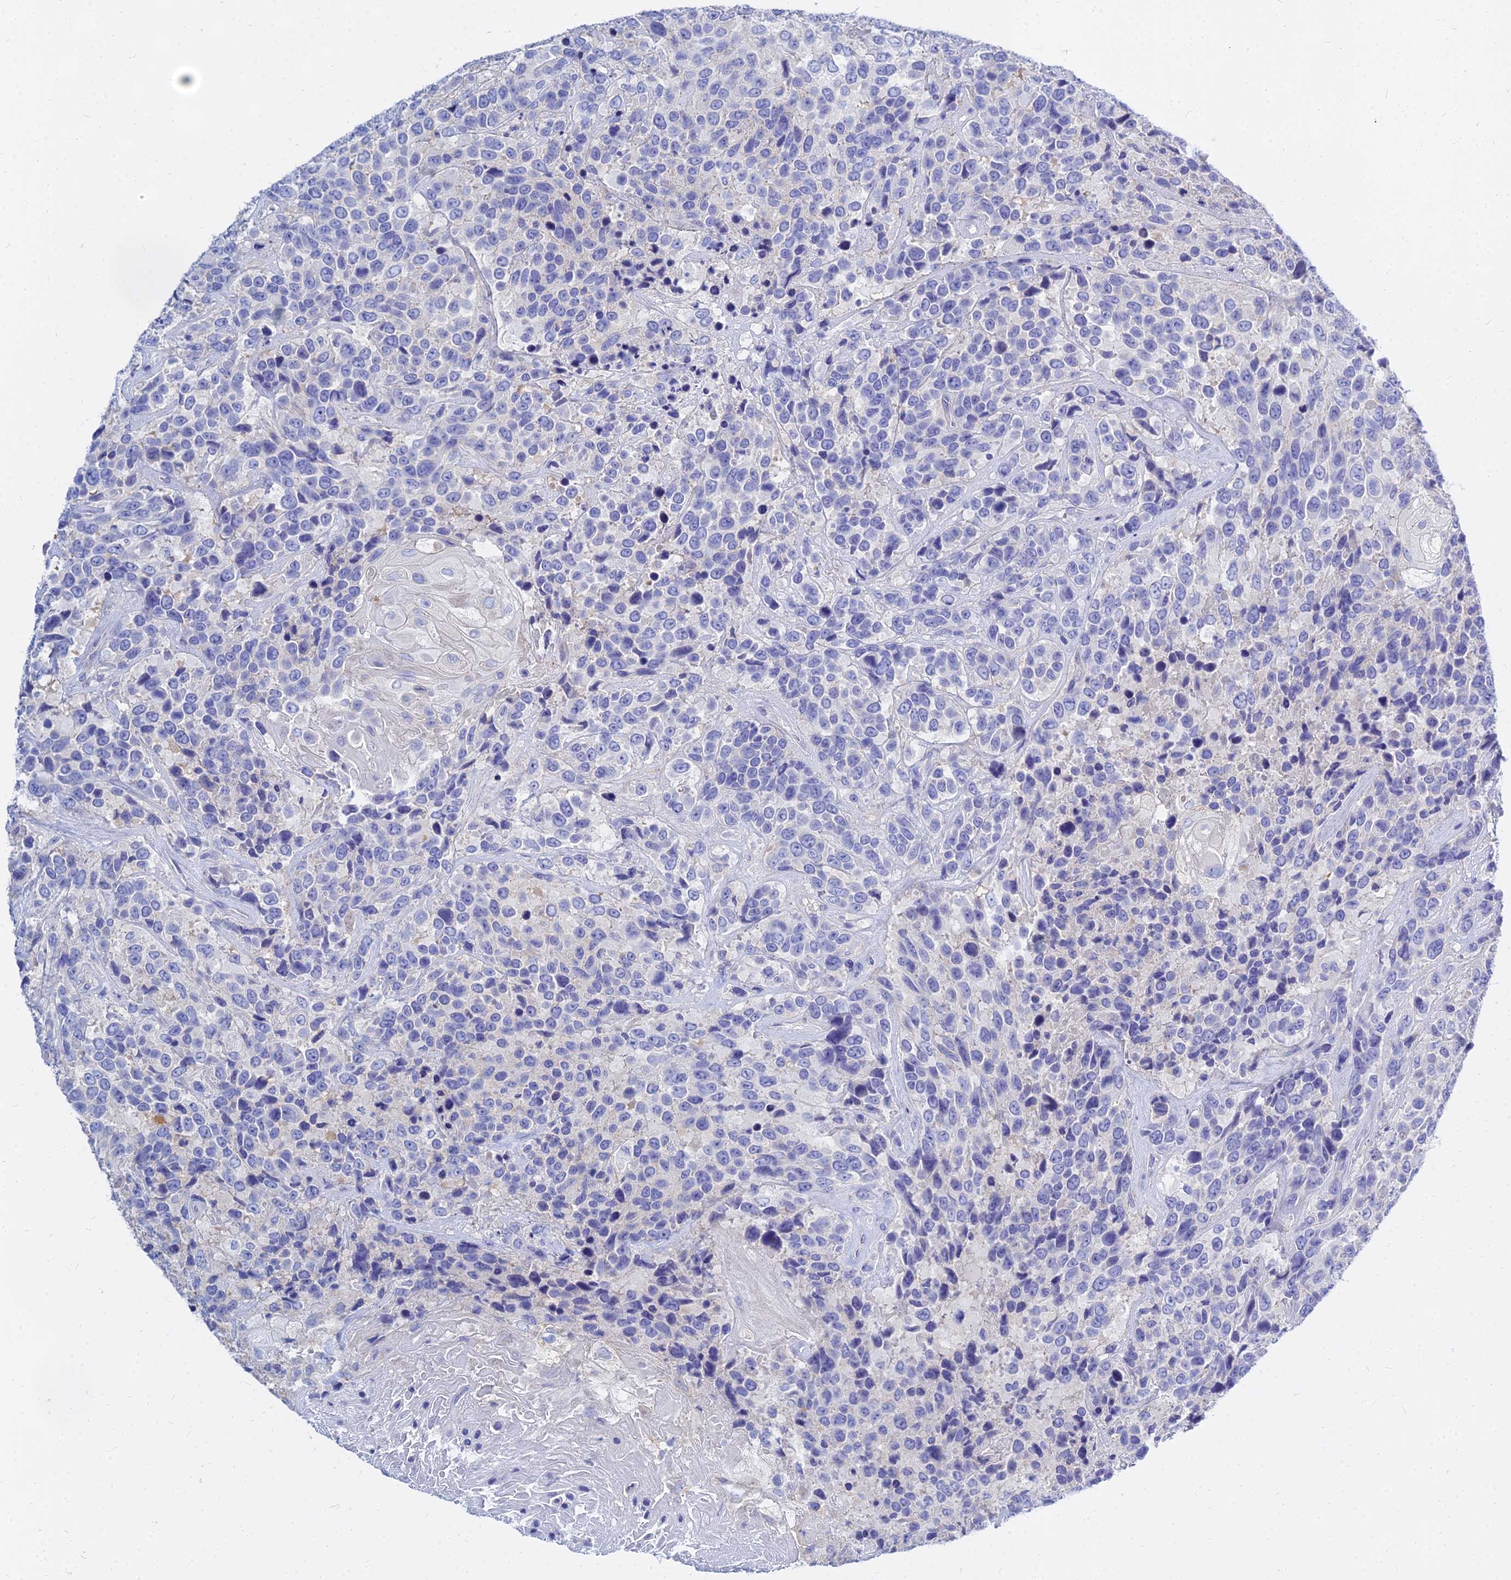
{"staining": {"intensity": "negative", "quantity": "none", "location": "none"}, "tissue": "urothelial cancer", "cell_type": "Tumor cells", "image_type": "cancer", "snomed": [{"axis": "morphology", "description": "Urothelial carcinoma, High grade"}, {"axis": "topography", "description": "Urinary bladder"}], "caption": "This is a micrograph of immunohistochemistry staining of urothelial cancer, which shows no staining in tumor cells.", "gene": "ZNF552", "patient": {"sex": "female", "age": 70}}